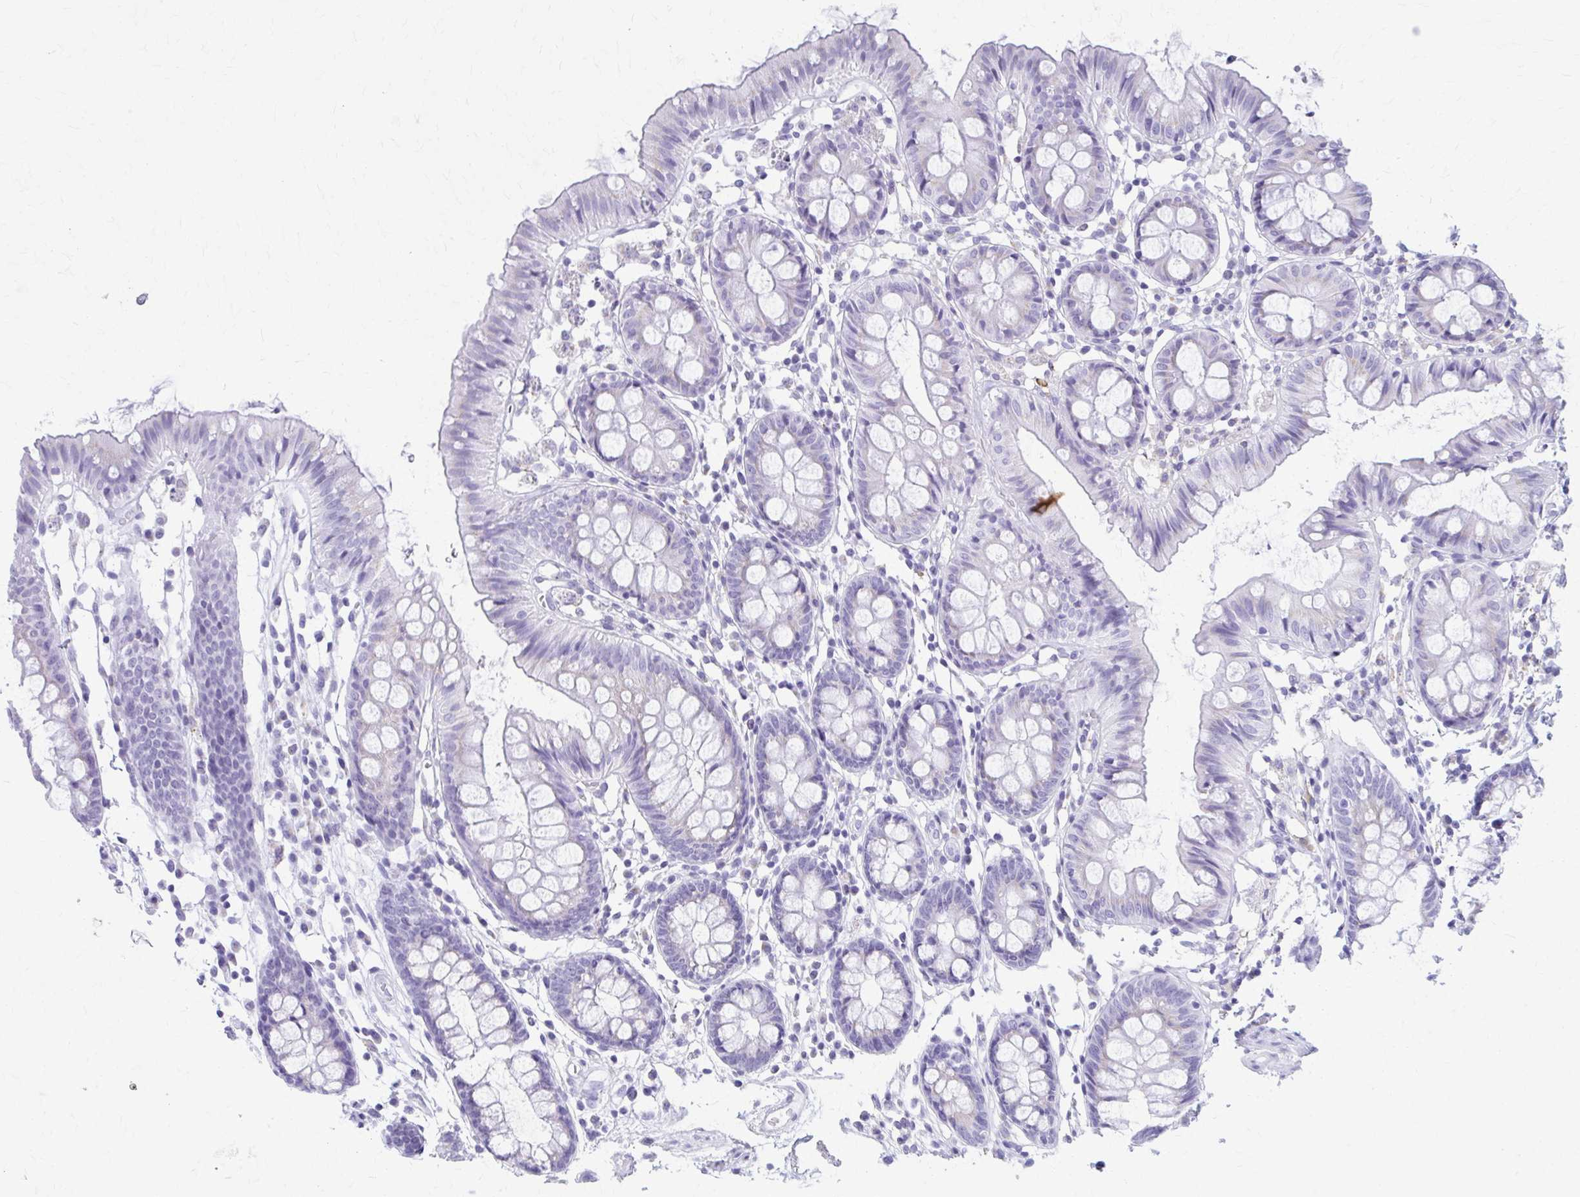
{"staining": {"intensity": "negative", "quantity": "none", "location": "none"}, "tissue": "colon", "cell_type": "Endothelial cells", "image_type": "normal", "snomed": [{"axis": "morphology", "description": "Normal tissue, NOS"}, {"axis": "topography", "description": "Colon"}], "caption": "IHC histopathology image of benign colon: colon stained with DAB demonstrates no significant protein expression in endothelial cells.", "gene": "KCNE2", "patient": {"sex": "female", "age": 84}}